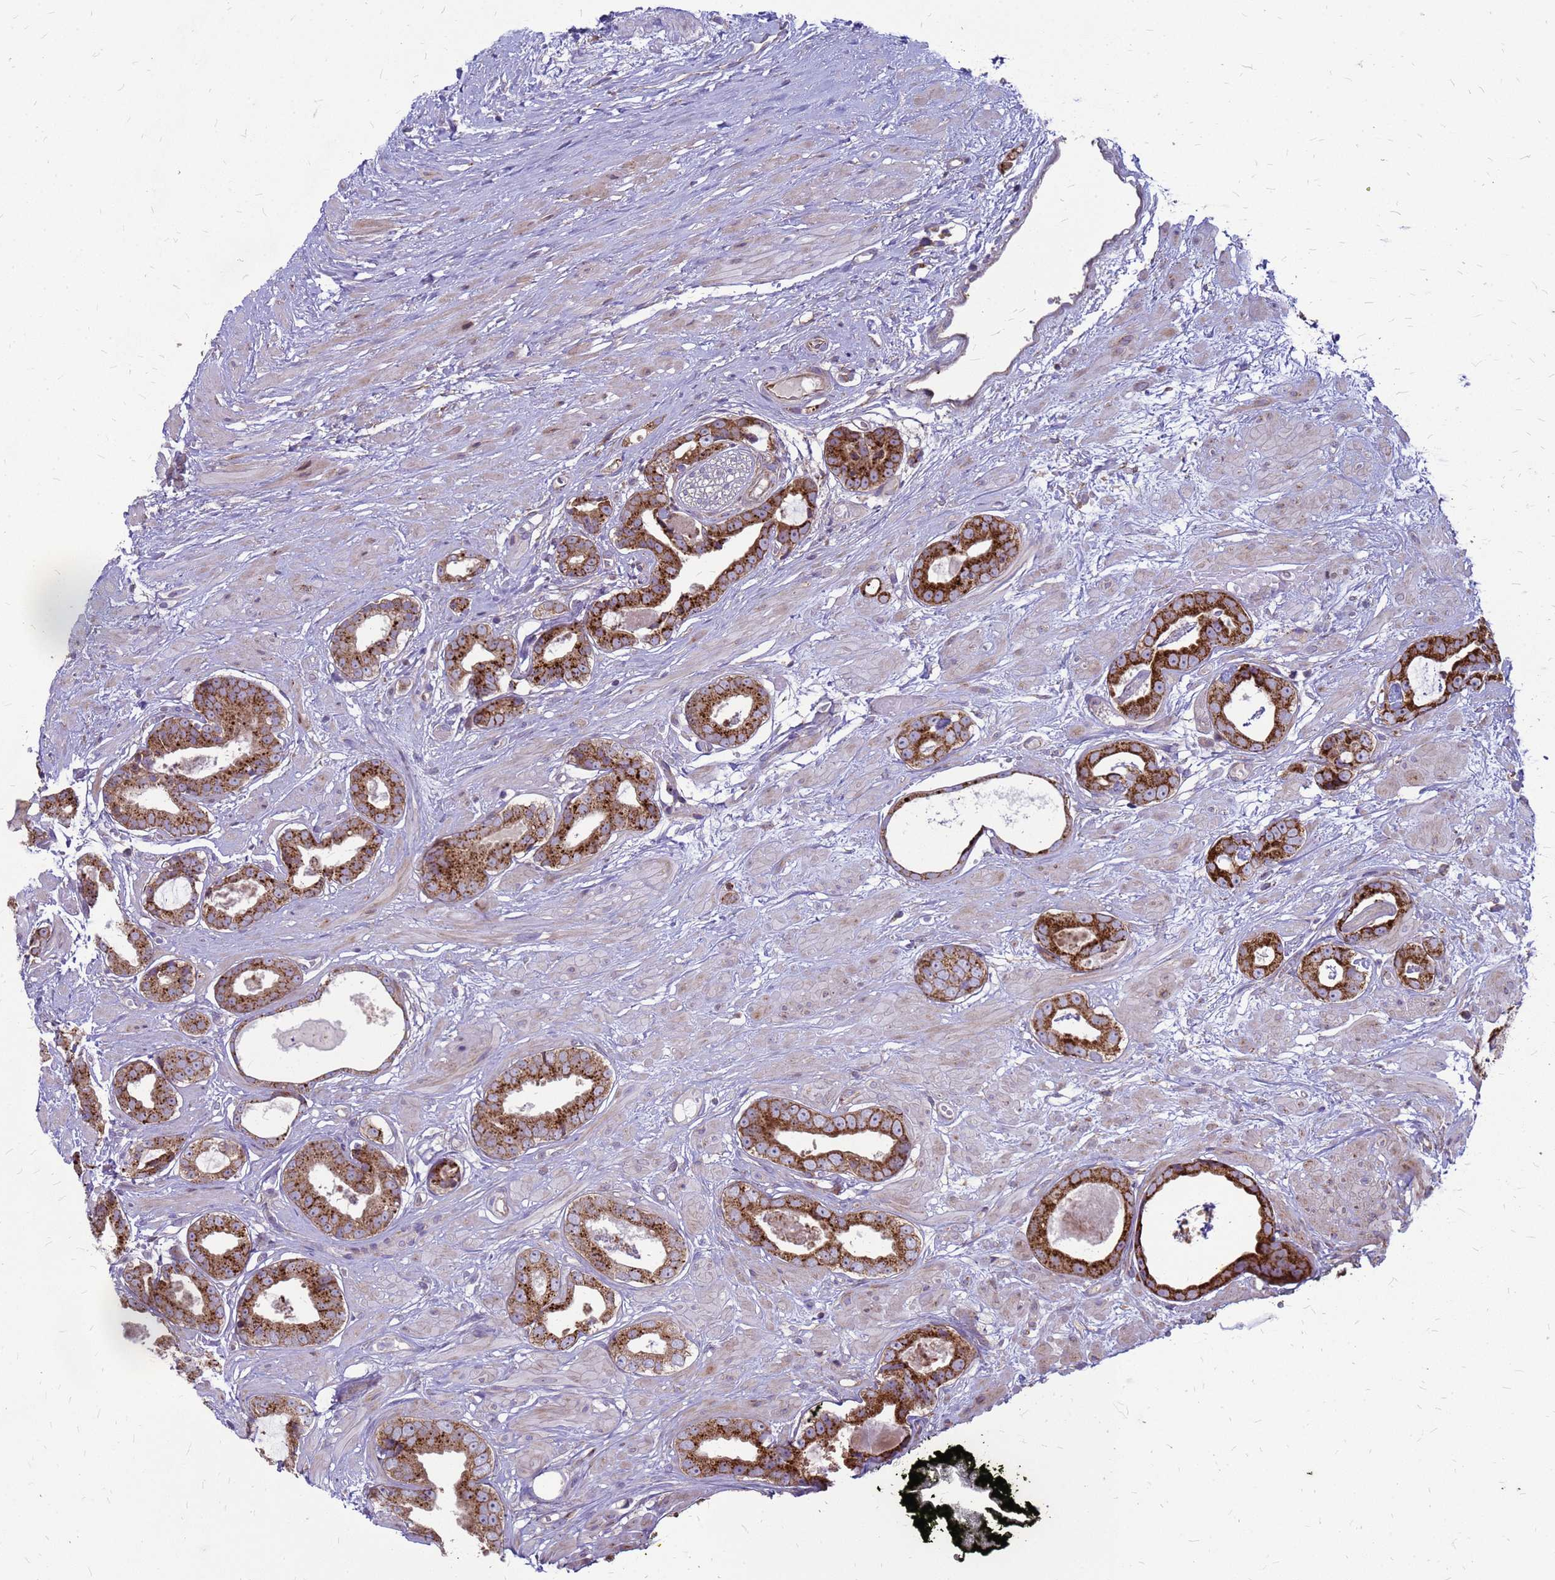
{"staining": {"intensity": "strong", "quantity": ">75%", "location": "cytoplasmic/membranous"}, "tissue": "prostate cancer", "cell_type": "Tumor cells", "image_type": "cancer", "snomed": [{"axis": "morphology", "description": "Adenocarcinoma, Low grade"}, {"axis": "topography", "description": "Prostate"}], "caption": "The photomicrograph exhibits a brown stain indicating the presence of a protein in the cytoplasmic/membranous of tumor cells in prostate low-grade adenocarcinoma.", "gene": "FSTL4", "patient": {"sex": "male", "age": 64}}